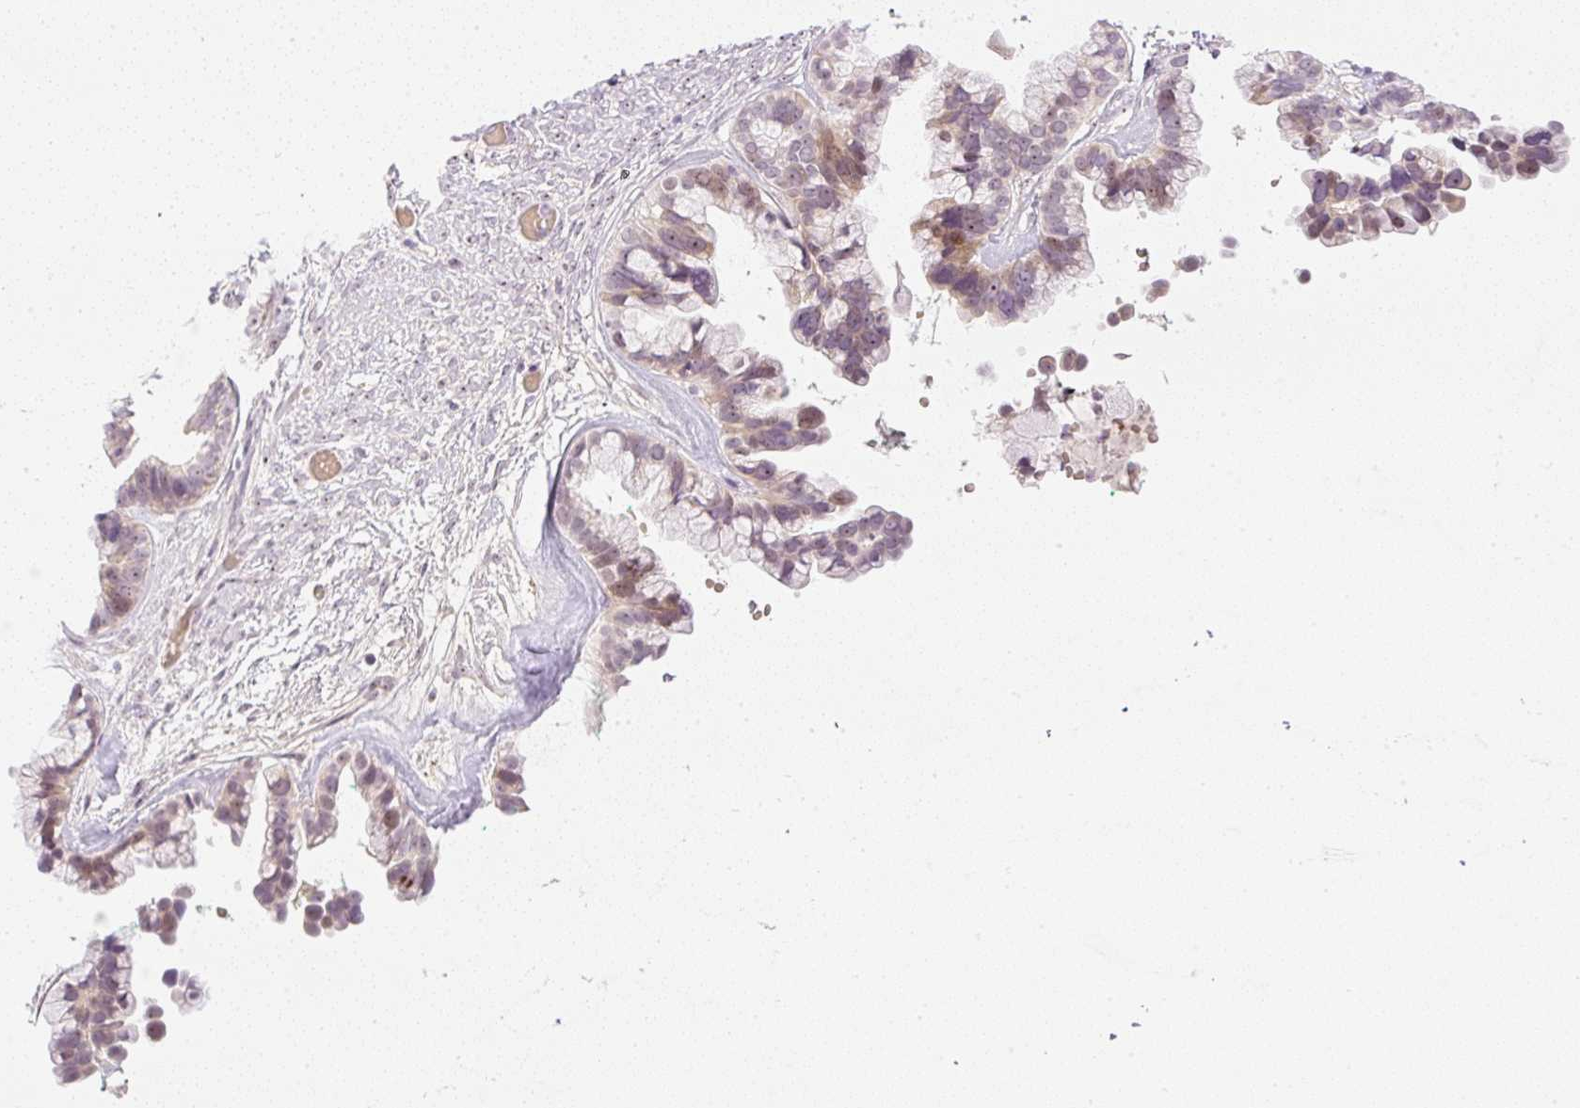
{"staining": {"intensity": "moderate", "quantity": "25%-75%", "location": "cytoplasmic/membranous,nuclear"}, "tissue": "ovarian cancer", "cell_type": "Tumor cells", "image_type": "cancer", "snomed": [{"axis": "morphology", "description": "Cystadenocarcinoma, serous, NOS"}, {"axis": "topography", "description": "Ovary"}], "caption": "Immunohistochemistry (IHC) (DAB (3,3'-diaminobenzidine)) staining of human ovarian cancer (serous cystadenocarcinoma) exhibits moderate cytoplasmic/membranous and nuclear protein expression in approximately 25%-75% of tumor cells.", "gene": "AAR2", "patient": {"sex": "female", "age": 56}}